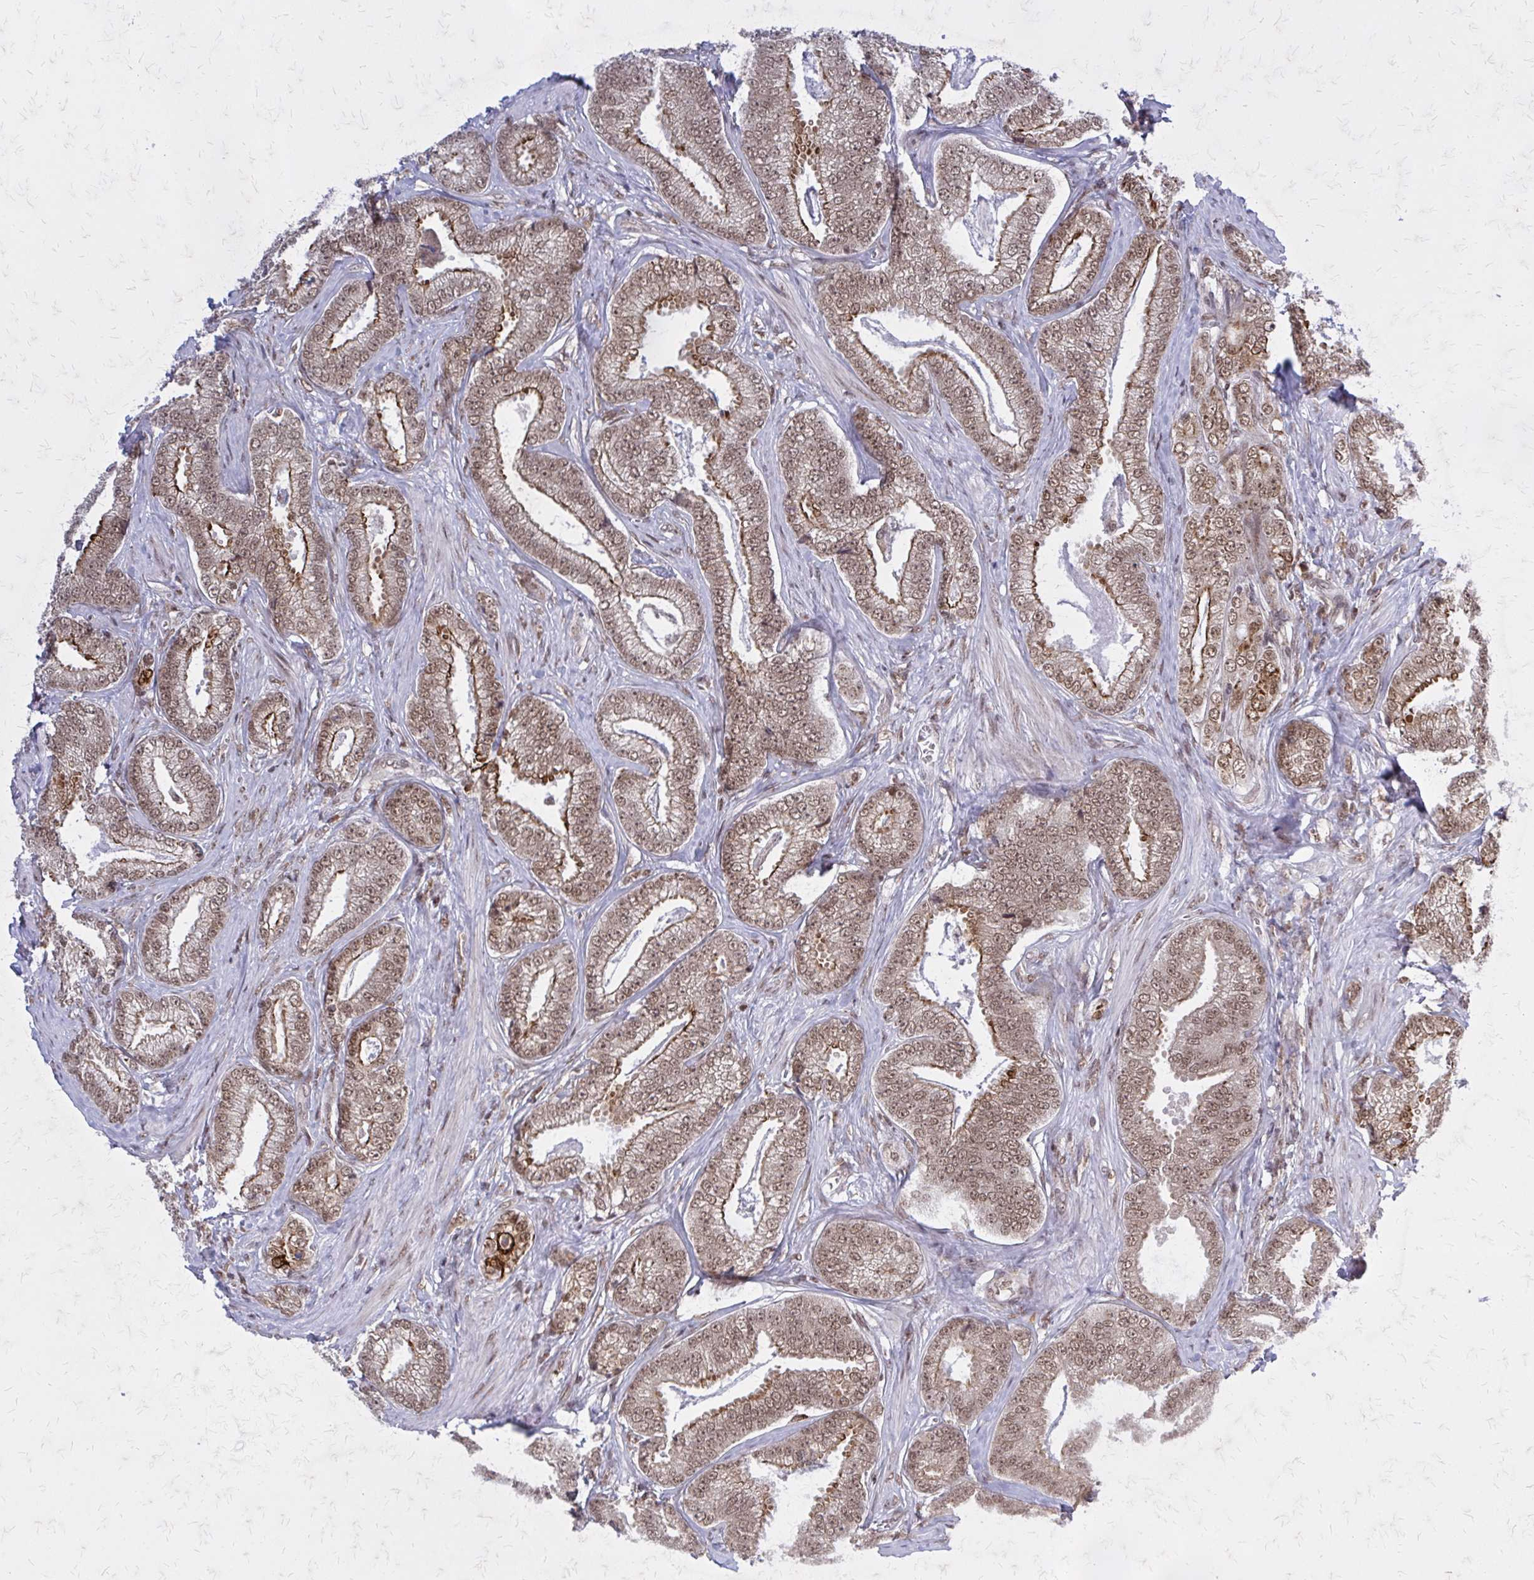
{"staining": {"intensity": "moderate", "quantity": ">75%", "location": "nuclear"}, "tissue": "prostate cancer", "cell_type": "Tumor cells", "image_type": "cancer", "snomed": [{"axis": "morphology", "description": "Adenocarcinoma, Low grade"}, {"axis": "topography", "description": "Prostate"}], "caption": "Moderate nuclear protein expression is seen in about >75% of tumor cells in low-grade adenocarcinoma (prostate).", "gene": "HDAC3", "patient": {"sex": "male", "age": 63}}